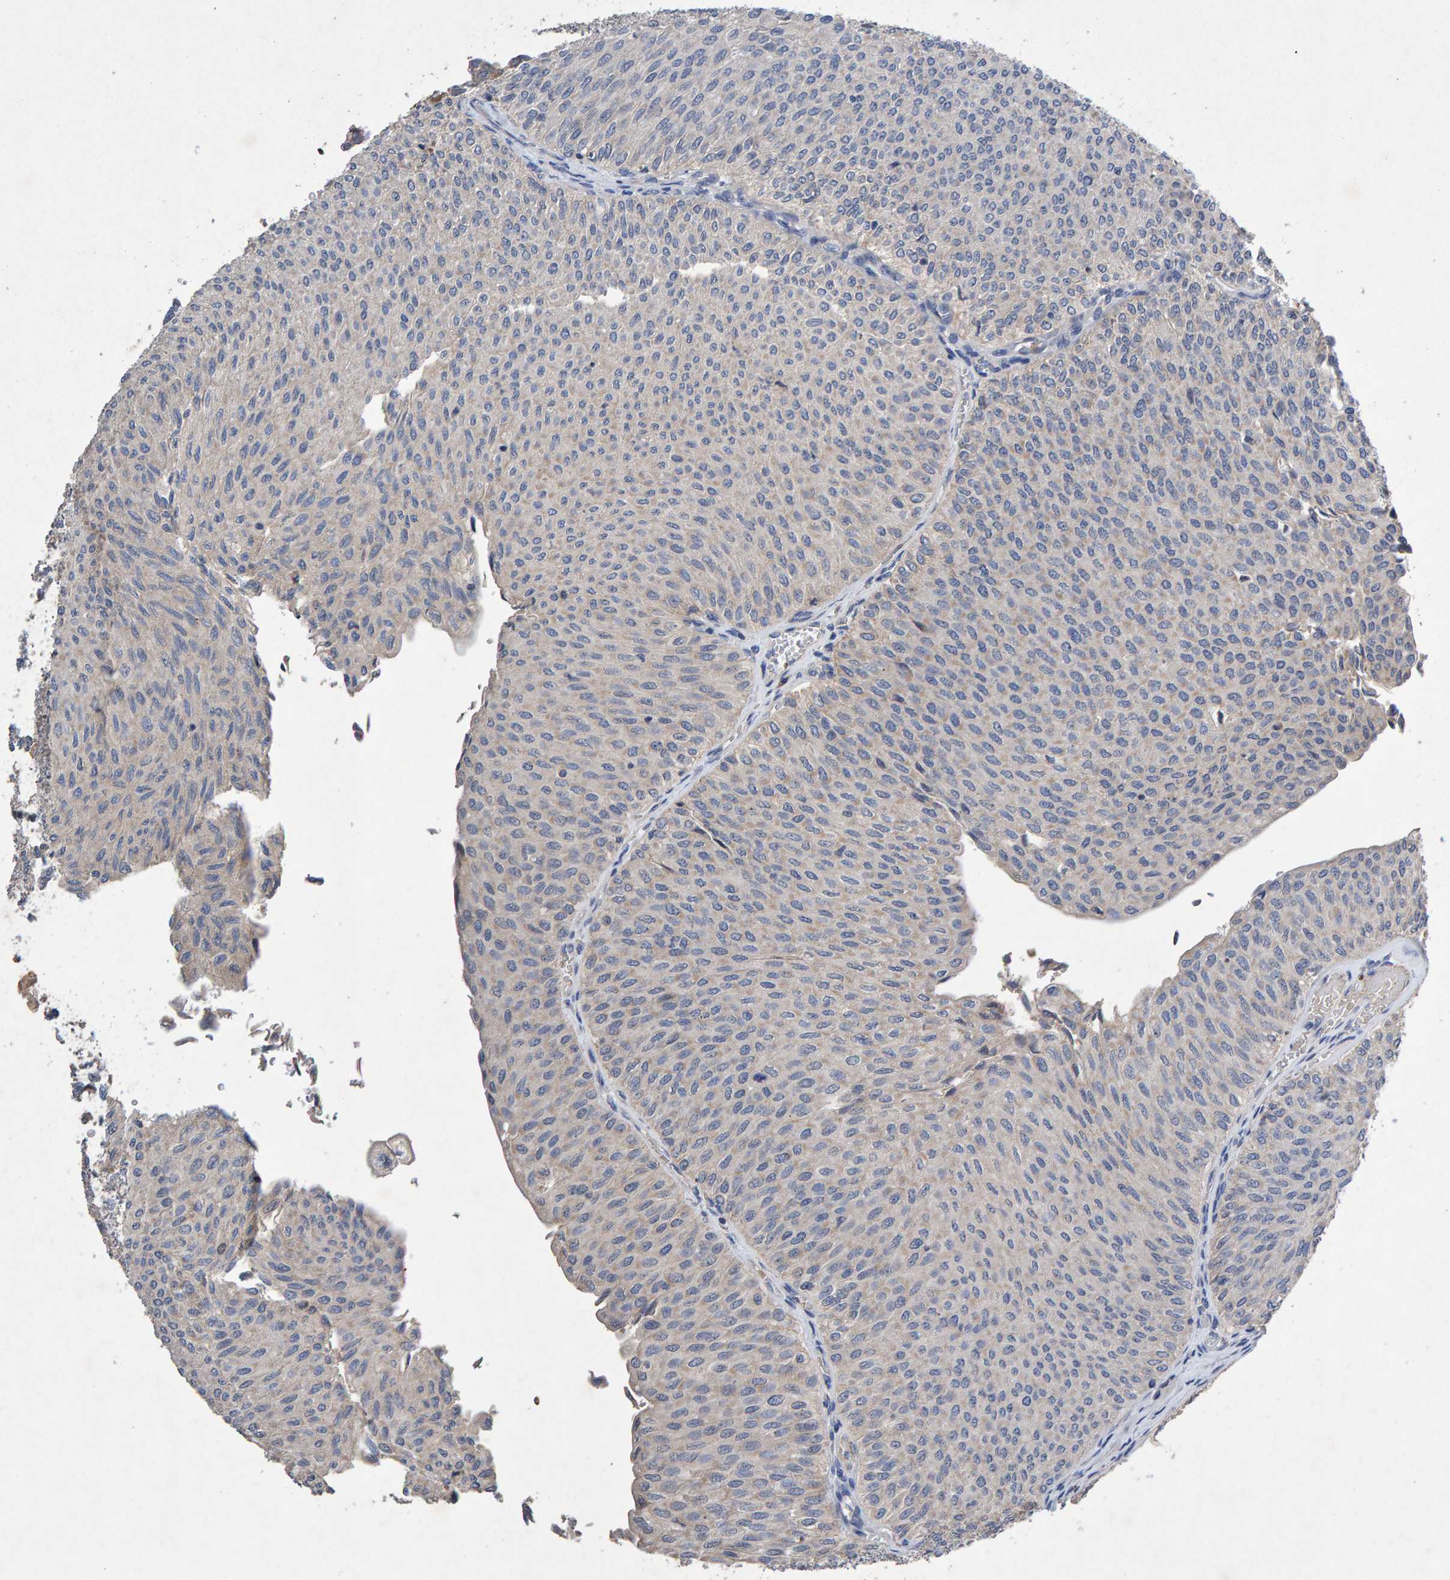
{"staining": {"intensity": "negative", "quantity": "none", "location": "none"}, "tissue": "urothelial cancer", "cell_type": "Tumor cells", "image_type": "cancer", "snomed": [{"axis": "morphology", "description": "Urothelial carcinoma, Low grade"}, {"axis": "topography", "description": "Urinary bladder"}], "caption": "A photomicrograph of low-grade urothelial carcinoma stained for a protein exhibits no brown staining in tumor cells.", "gene": "EFR3A", "patient": {"sex": "male", "age": 78}}